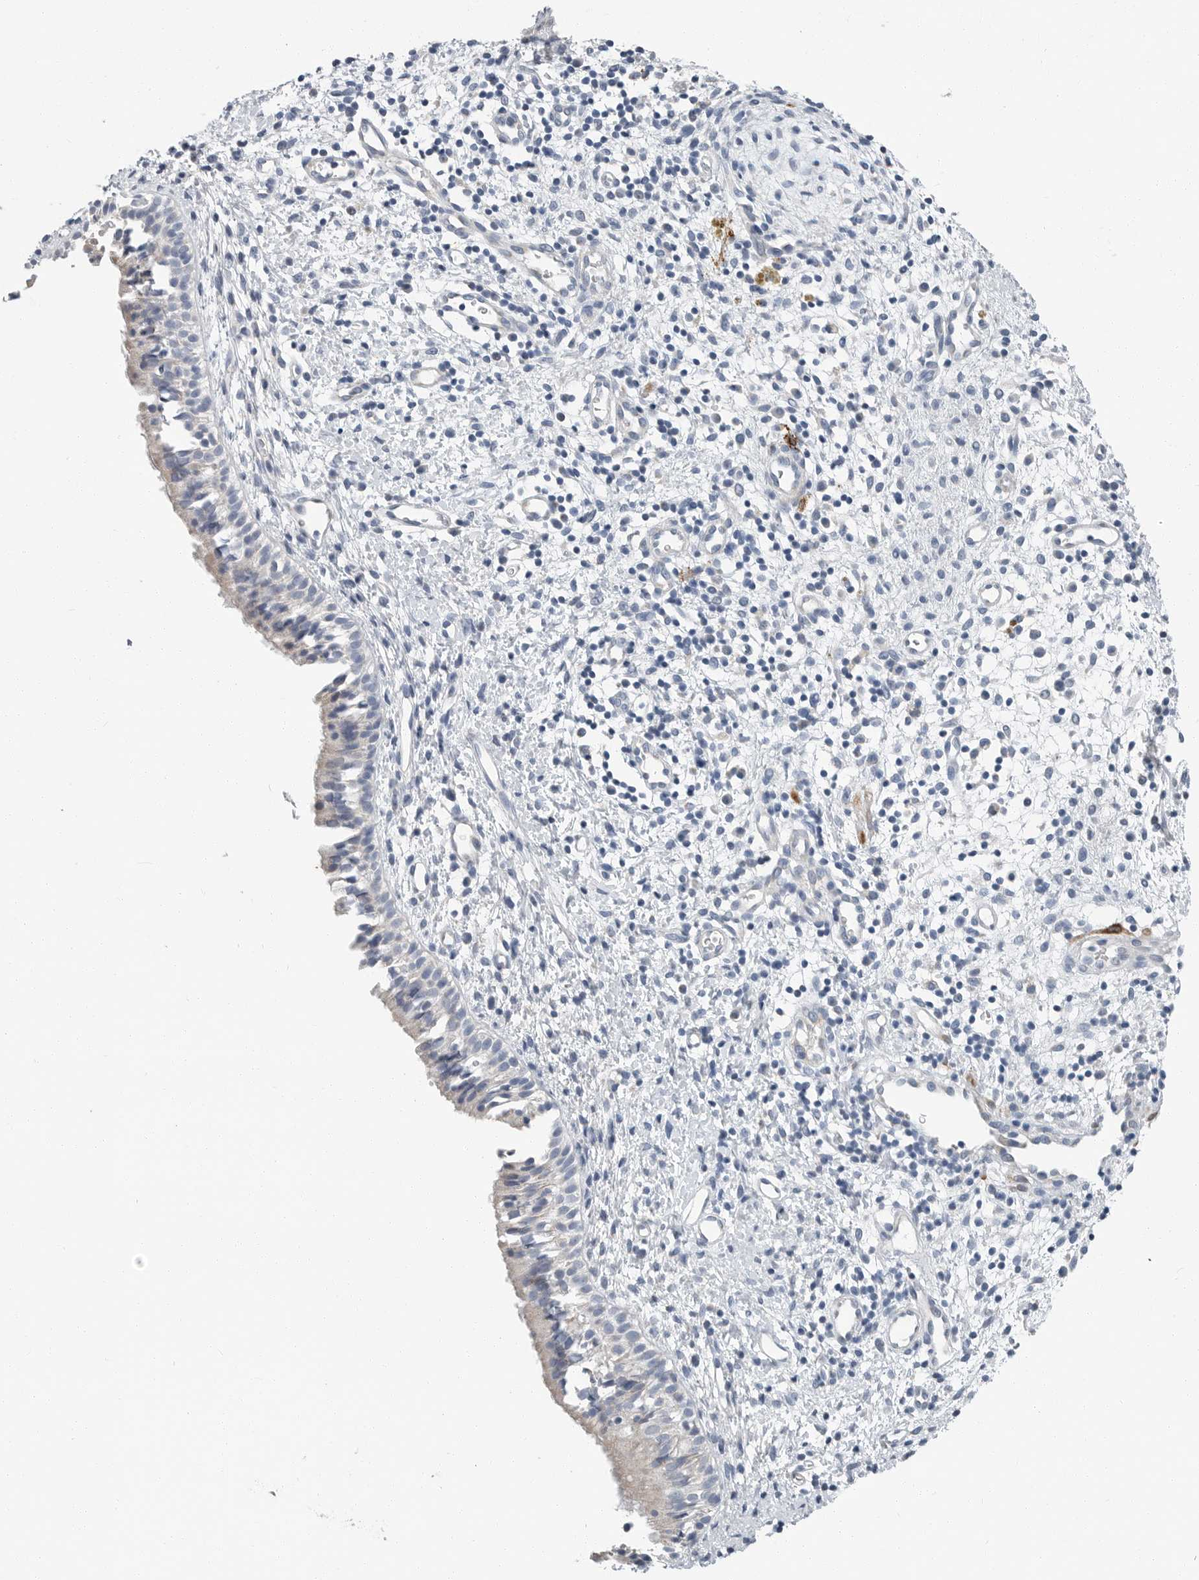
{"staining": {"intensity": "negative", "quantity": "none", "location": "none"}, "tissue": "nasopharynx", "cell_type": "Respiratory epithelial cells", "image_type": "normal", "snomed": [{"axis": "morphology", "description": "Normal tissue, NOS"}, {"axis": "topography", "description": "Nasopharynx"}], "caption": "High power microscopy photomicrograph of an immunohistochemistry (IHC) photomicrograph of normal nasopharynx, revealing no significant staining in respiratory epithelial cells.", "gene": "PLN", "patient": {"sex": "male", "age": 22}}